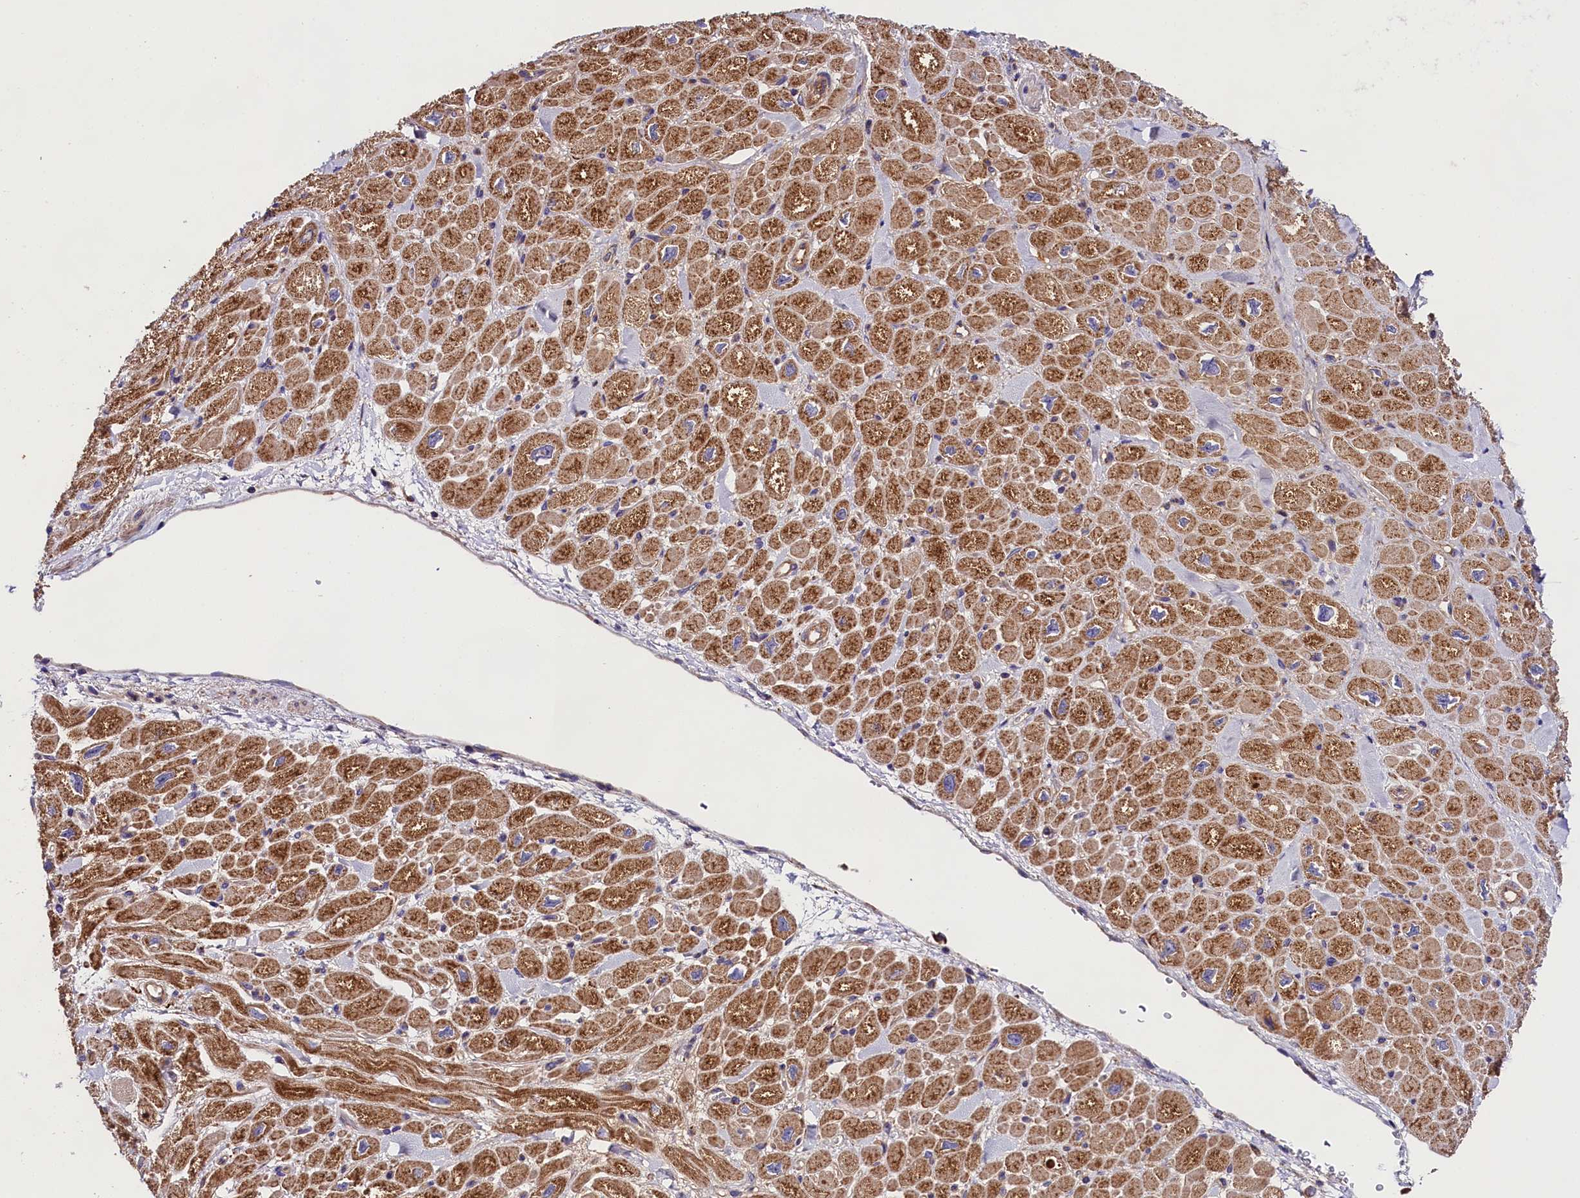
{"staining": {"intensity": "moderate", "quantity": ">75%", "location": "cytoplasmic/membranous"}, "tissue": "heart muscle", "cell_type": "Cardiomyocytes", "image_type": "normal", "snomed": [{"axis": "morphology", "description": "Normal tissue, NOS"}, {"axis": "topography", "description": "Heart"}], "caption": "Moderate cytoplasmic/membranous positivity for a protein is appreciated in approximately >75% of cardiomyocytes of normal heart muscle using immunohistochemistry (IHC).", "gene": "SPG11", "patient": {"sex": "male", "age": 65}}